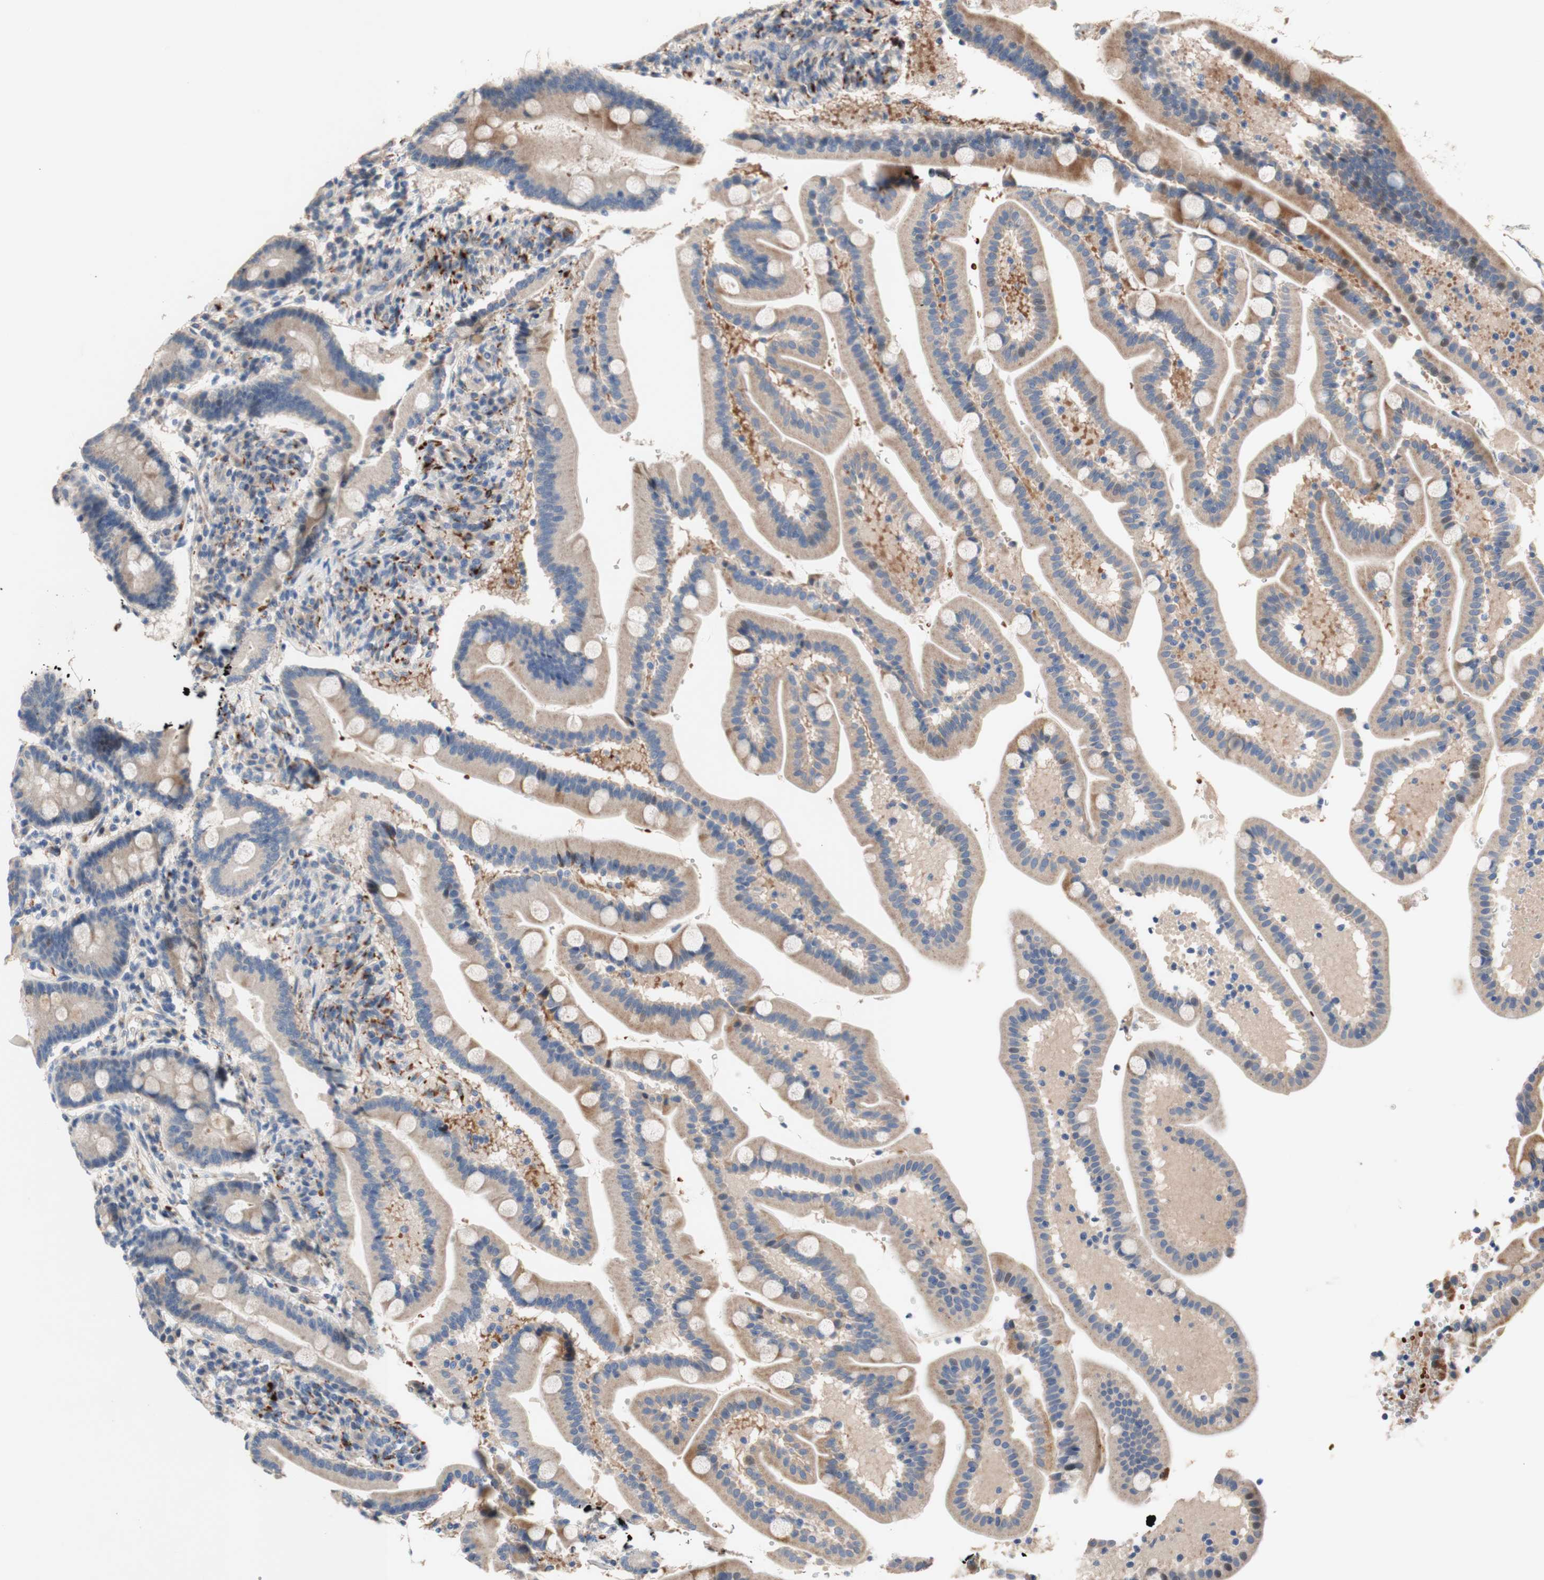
{"staining": {"intensity": "moderate", "quantity": "25%-75%", "location": "cytoplasmic/membranous"}, "tissue": "duodenum", "cell_type": "Glandular cells", "image_type": "normal", "snomed": [{"axis": "morphology", "description": "Normal tissue, NOS"}, {"axis": "topography", "description": "Duodenum"}], "caption": "Immunohistochemistry (IHC) histopathology image of benign human duodenum stained for a protein (brown), which reveals medium levels of moderate cytoplasmic/membranous positivity in approximately 25%-75% of glandular cells.", "gene": "CDON", "patient": {"sex": "male", "age": 54}}